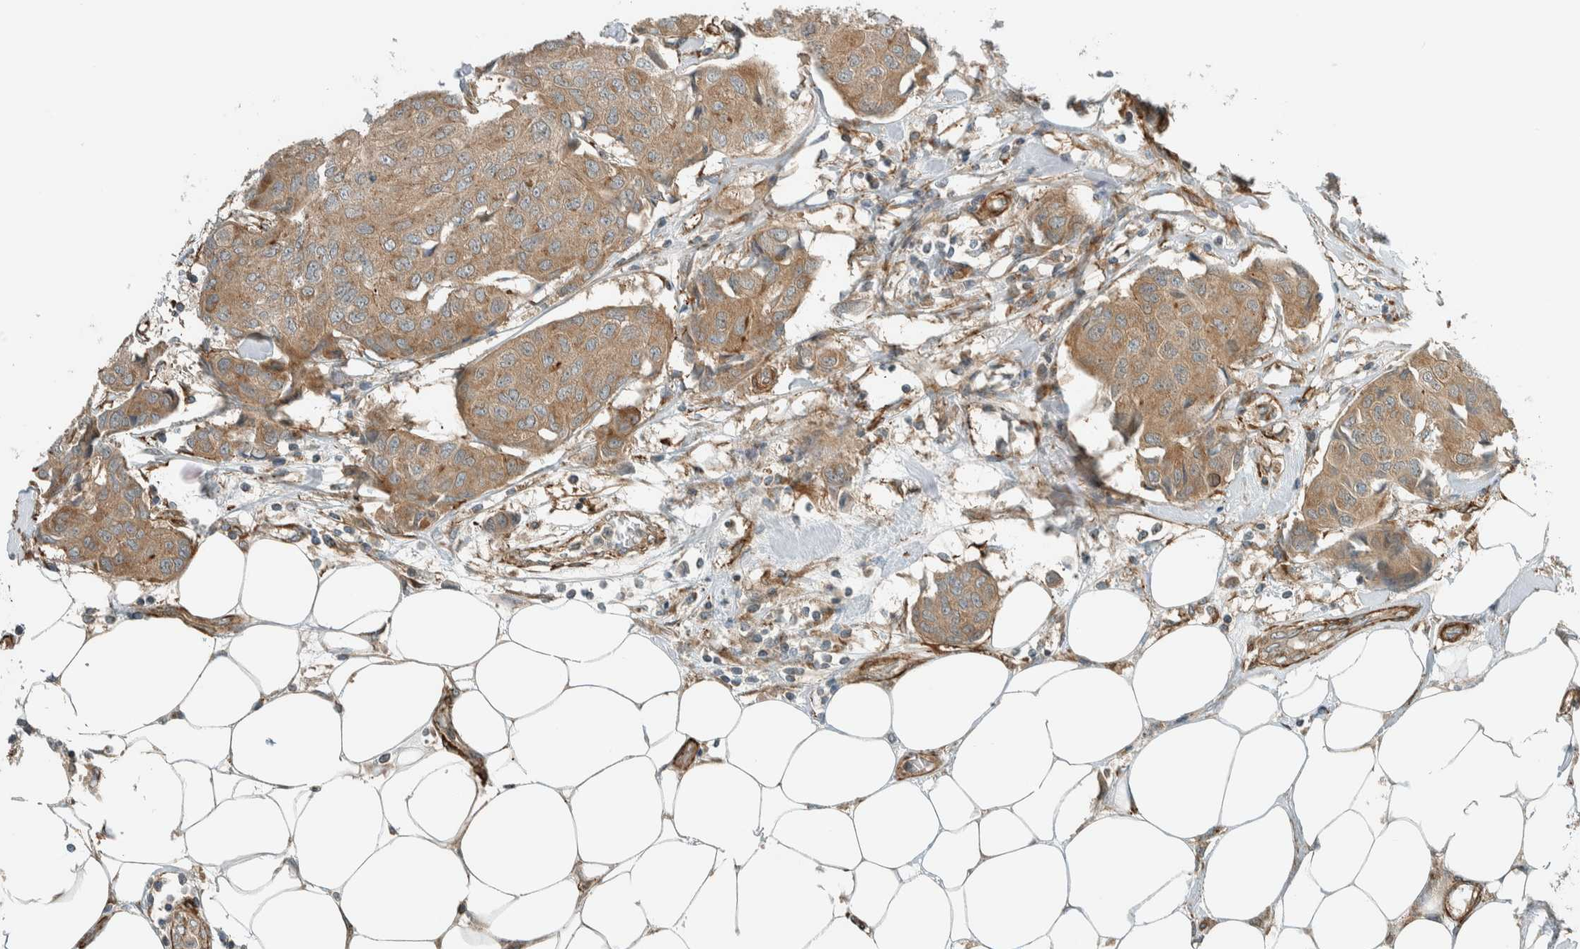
{"staining": {"intensity": "moderate", "quantity": ">75%", "location": "cytoplasmic/membranous"}, "tissue": "breast cancer", "cell_type": "Tumor cells", "image_type": "cancer", "snomed": [{"axis": "morphology", "description": "Duct carcinoma"}, {"axis": "topography", "description": "Breast"}], "caption": "The immunohistochemical stain shows moderate cytoplasmic/membranous expression in tumor cells of breast cancer (invasive ductal carcinoma) tissue. The staining is performed using DAB (3,3'-diaminobenzidine) brown chromogen to label protein expression. The nuclei are counter-stained blue using hematoxylin.", "gene": "EXOC7", "patient": {"sex": "female", "age": 80}}